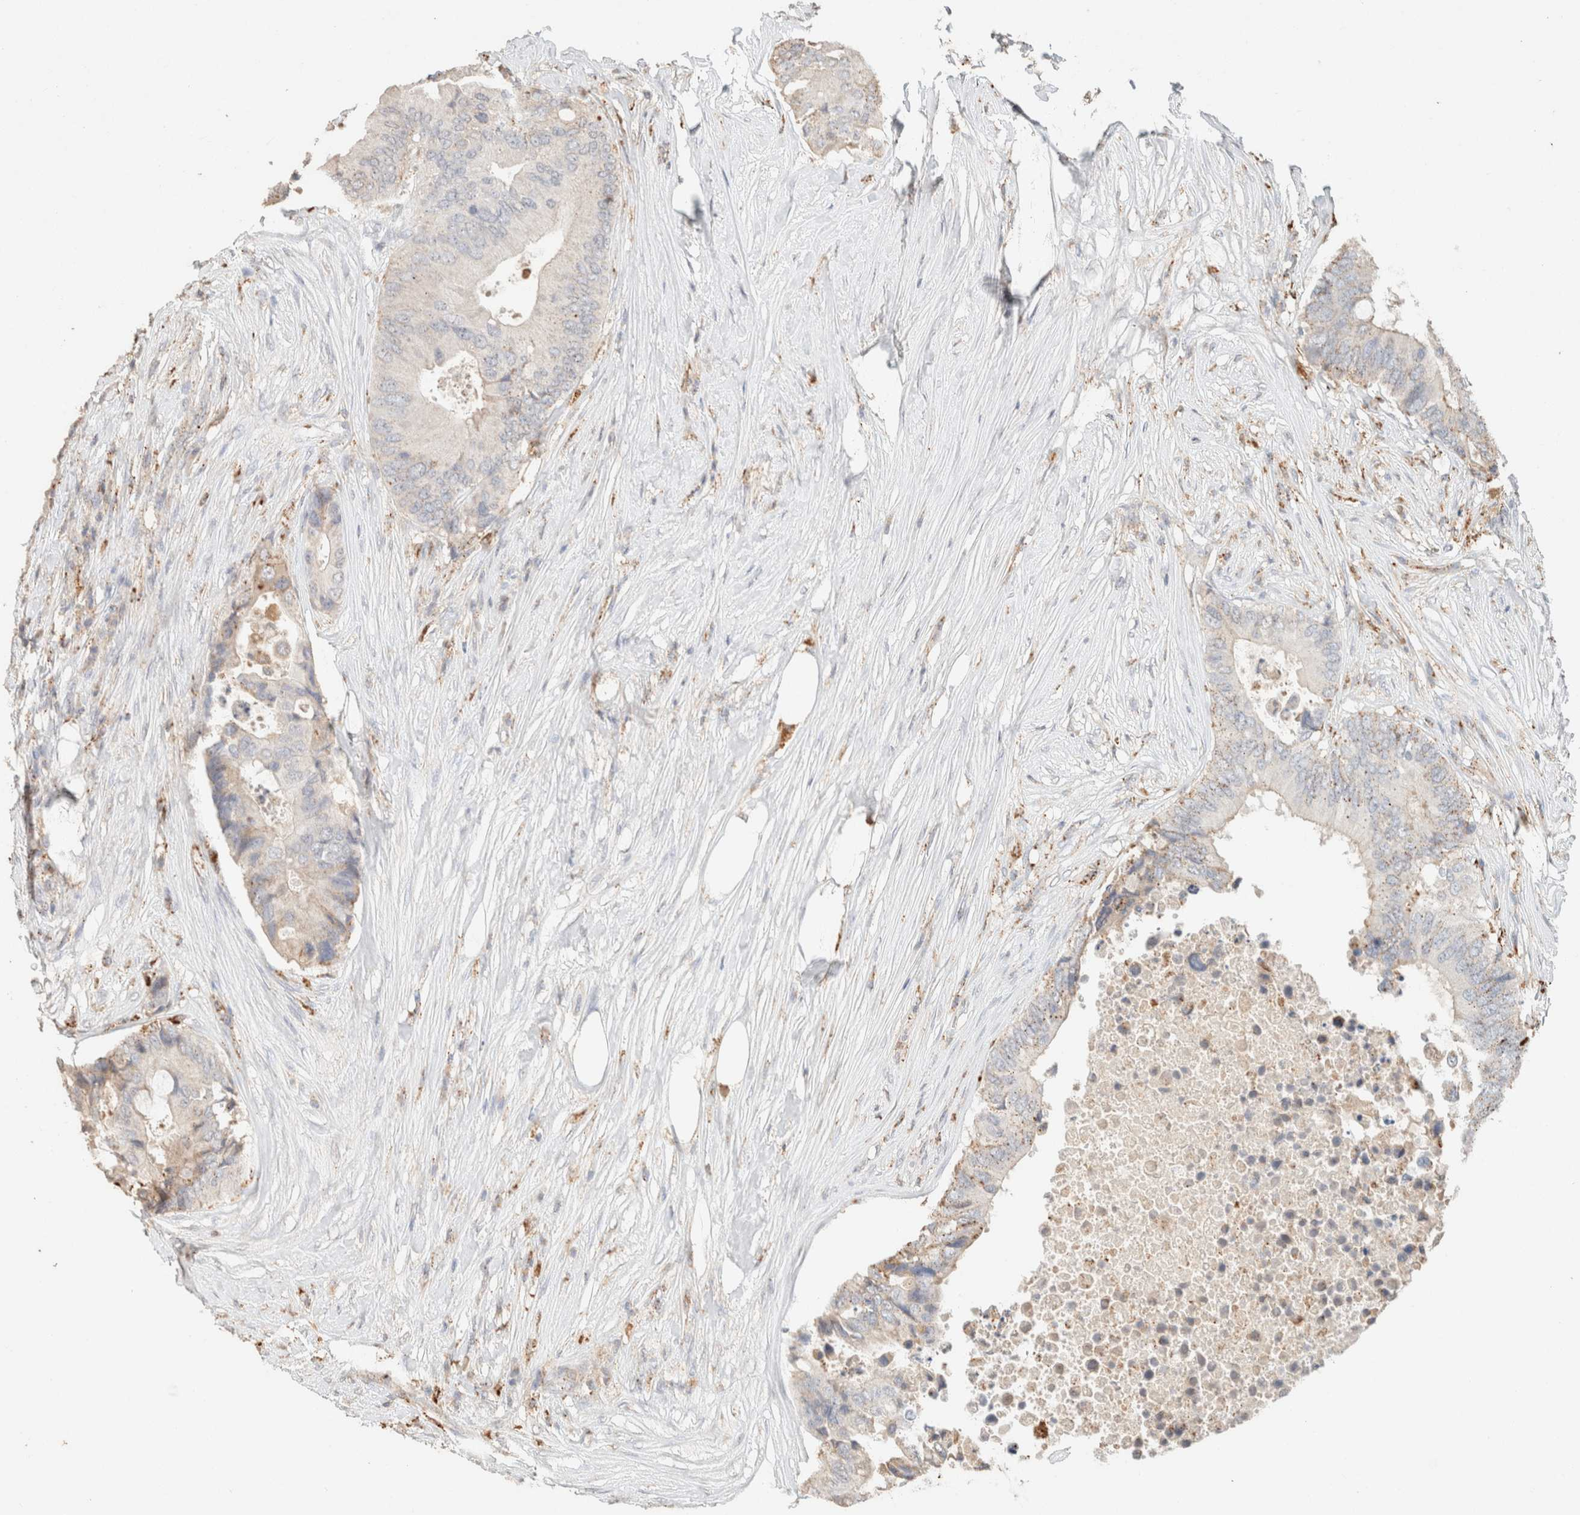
{"staining": {"intensity": "weak", "quantity": "<25%", "location": "cytoplasmic/membranous"}, "tissue": "colorectal cancer", "cell_type": "Tumor cells", "image_type": "cancer", "snomed": [{"axis": "morphology", "description": "Adenocarcinoma, NOS"}, {"axis": "topography", "description": "Colon"}], "caption": "Immunohistochemistry photomicrograph of human colorectal adenocarcinoma stained for a protein (brown), which demonstrates no expression in tumor cells. Brightfield microscopy of immunohistochemistry stained with DAB (brown) and hematoxylin (blue), captured at high magnification.", "gene": "CTSC", "patient": {"sex": "male", "age": 71}}